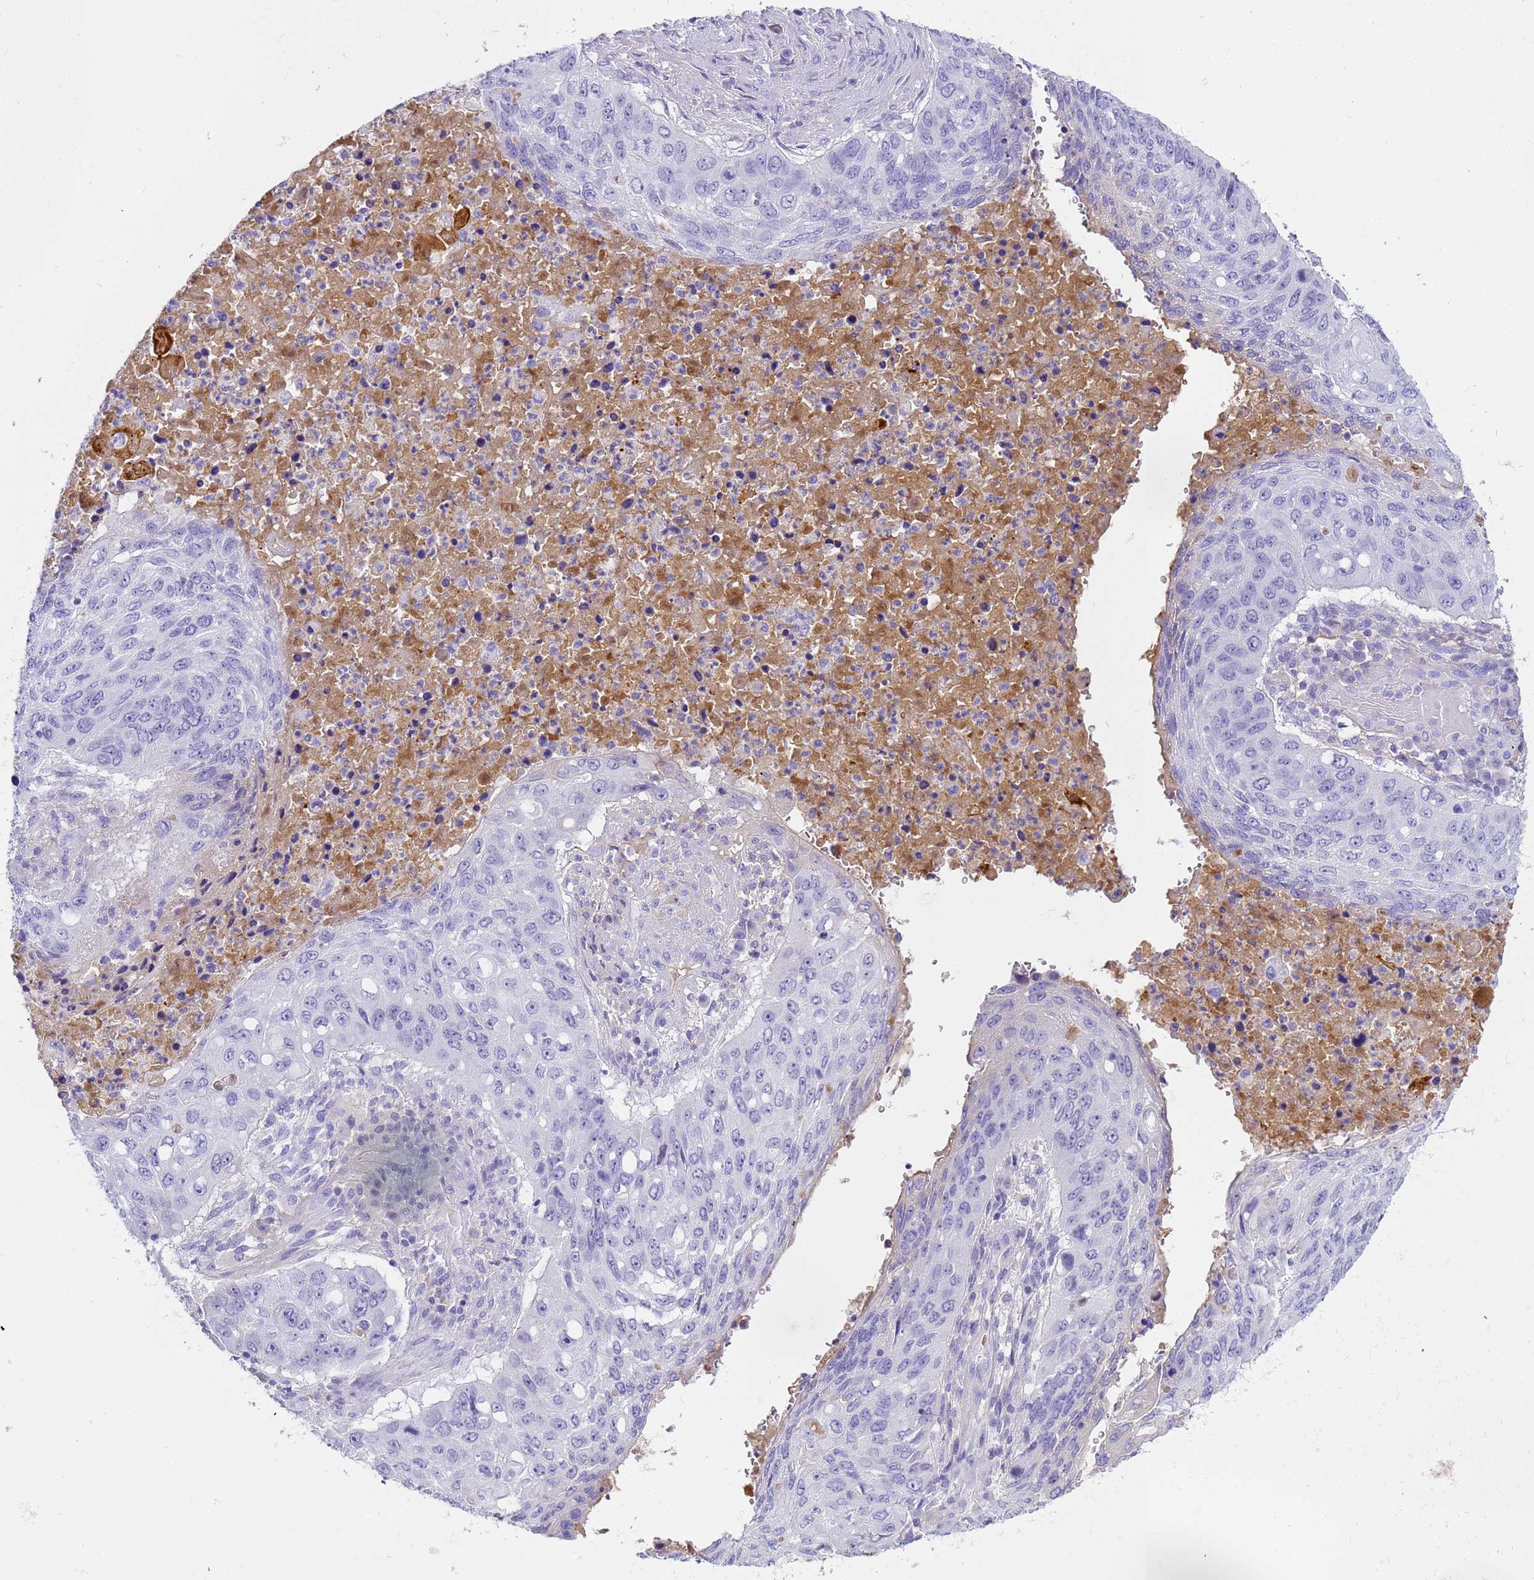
{"staining": {"intensity": "negative", "quantity": "none", "location": "none"}, "tissue": "lung cancer", "cell_type": "Tumor cells", "image_type": "cancer", "snomed": [{"axis": "morphology", "description": "Squamous cell carcinoma, NOS"}, {"axis": "topography", "description": "Lung"}], "caption": "High power microscopy histopathology image of an IHC photomicrograph of squamous cell carcinoma (lung), revealing no significant expression in tumor cells.", "gene": "CFHR2", "patient": {"sex": "female", "age": 63}}